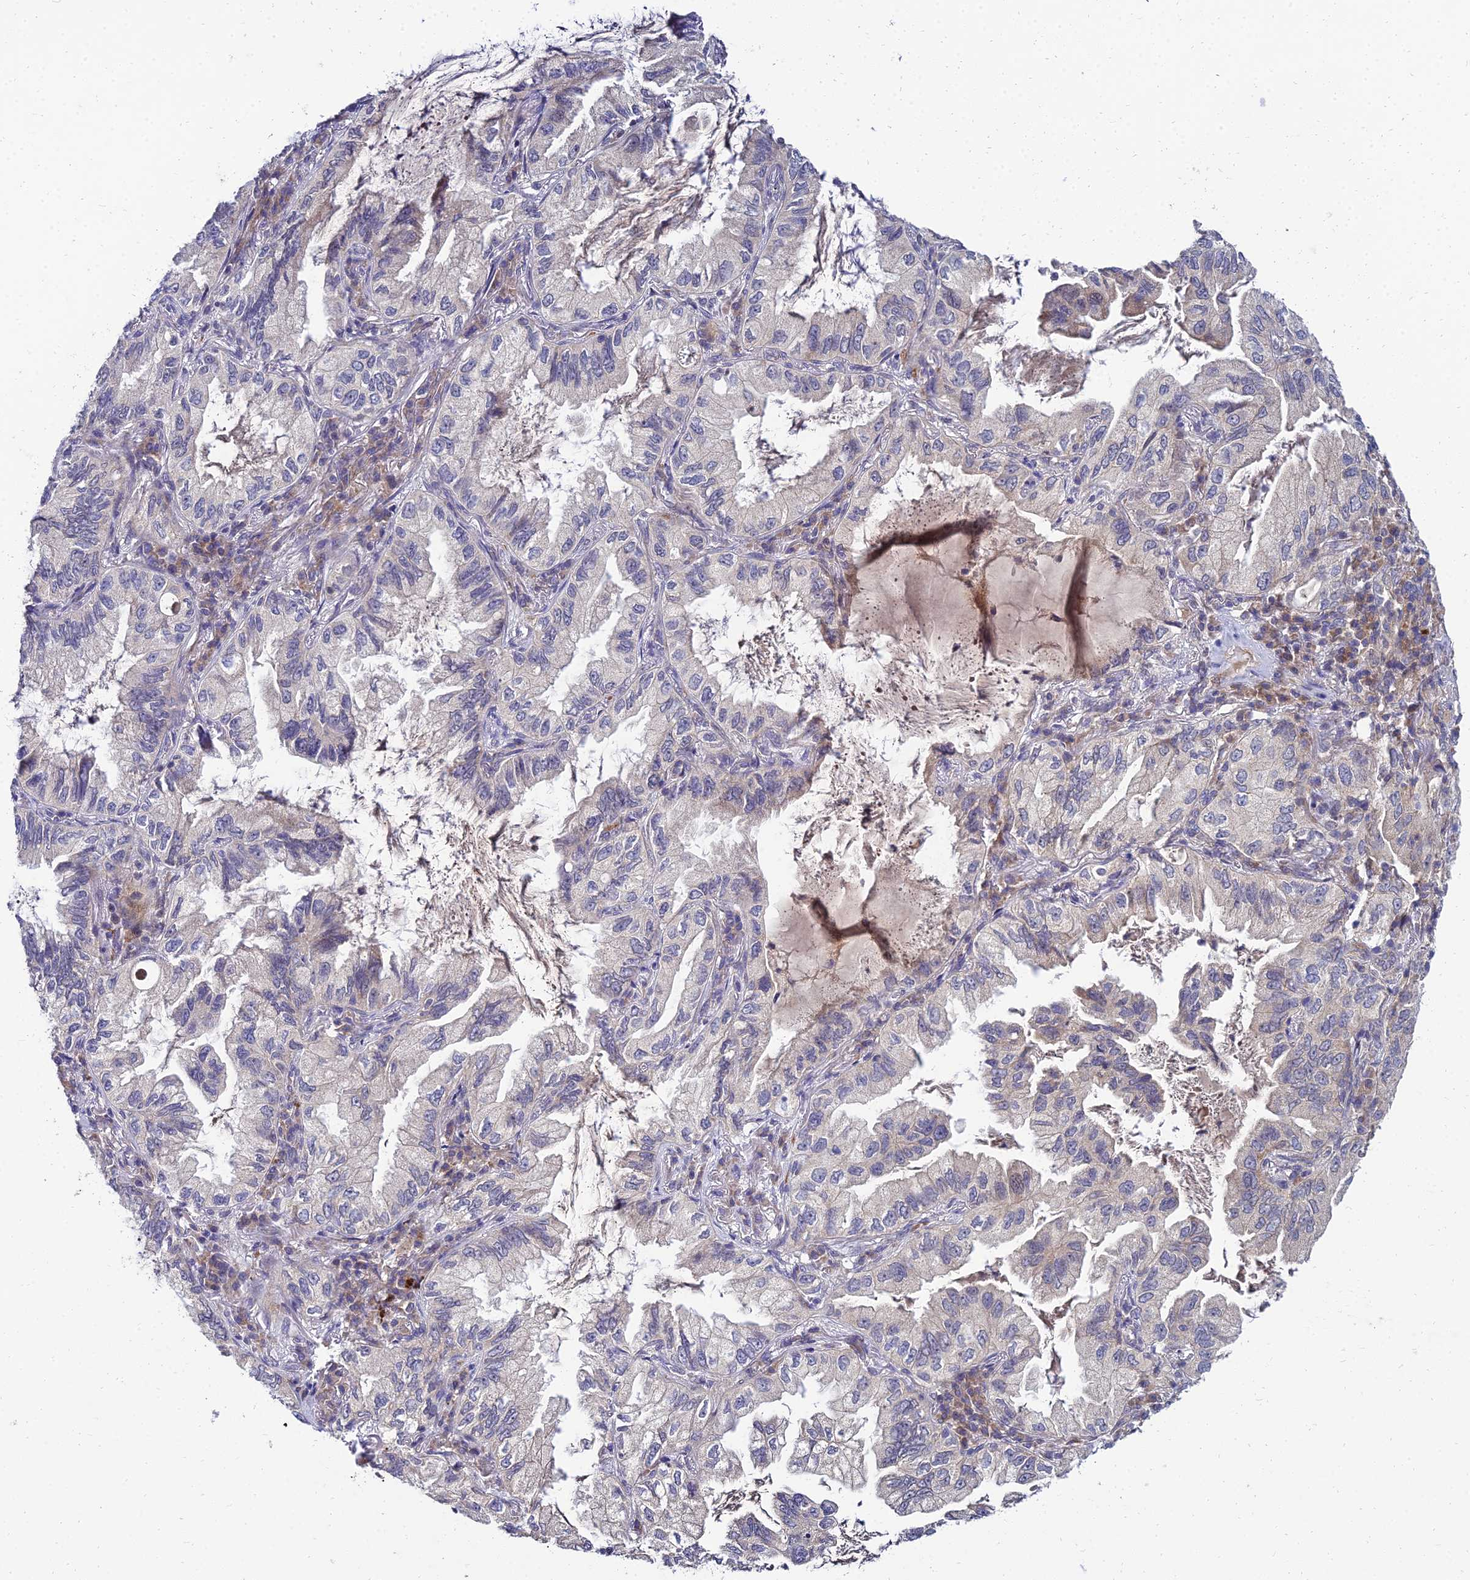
{"staining": {"intensity": "negative", "quantity": "none", "location": "none"}, "tissue": "lung cancer", "cell_type": "Tumor cells", "image_type": "cancer", "snomed": [{"axis": "morphology", "description": "Adenocarcinoma, NOS"}, {"axis": "topography", "description": "Lung"}], "caption": "This is a micrograph of IHC staining of lung adenocarcinoma, which shows no expression in tumor cells.", "gene": "NPY", "patient": {"sex": "female", "age": 69}}